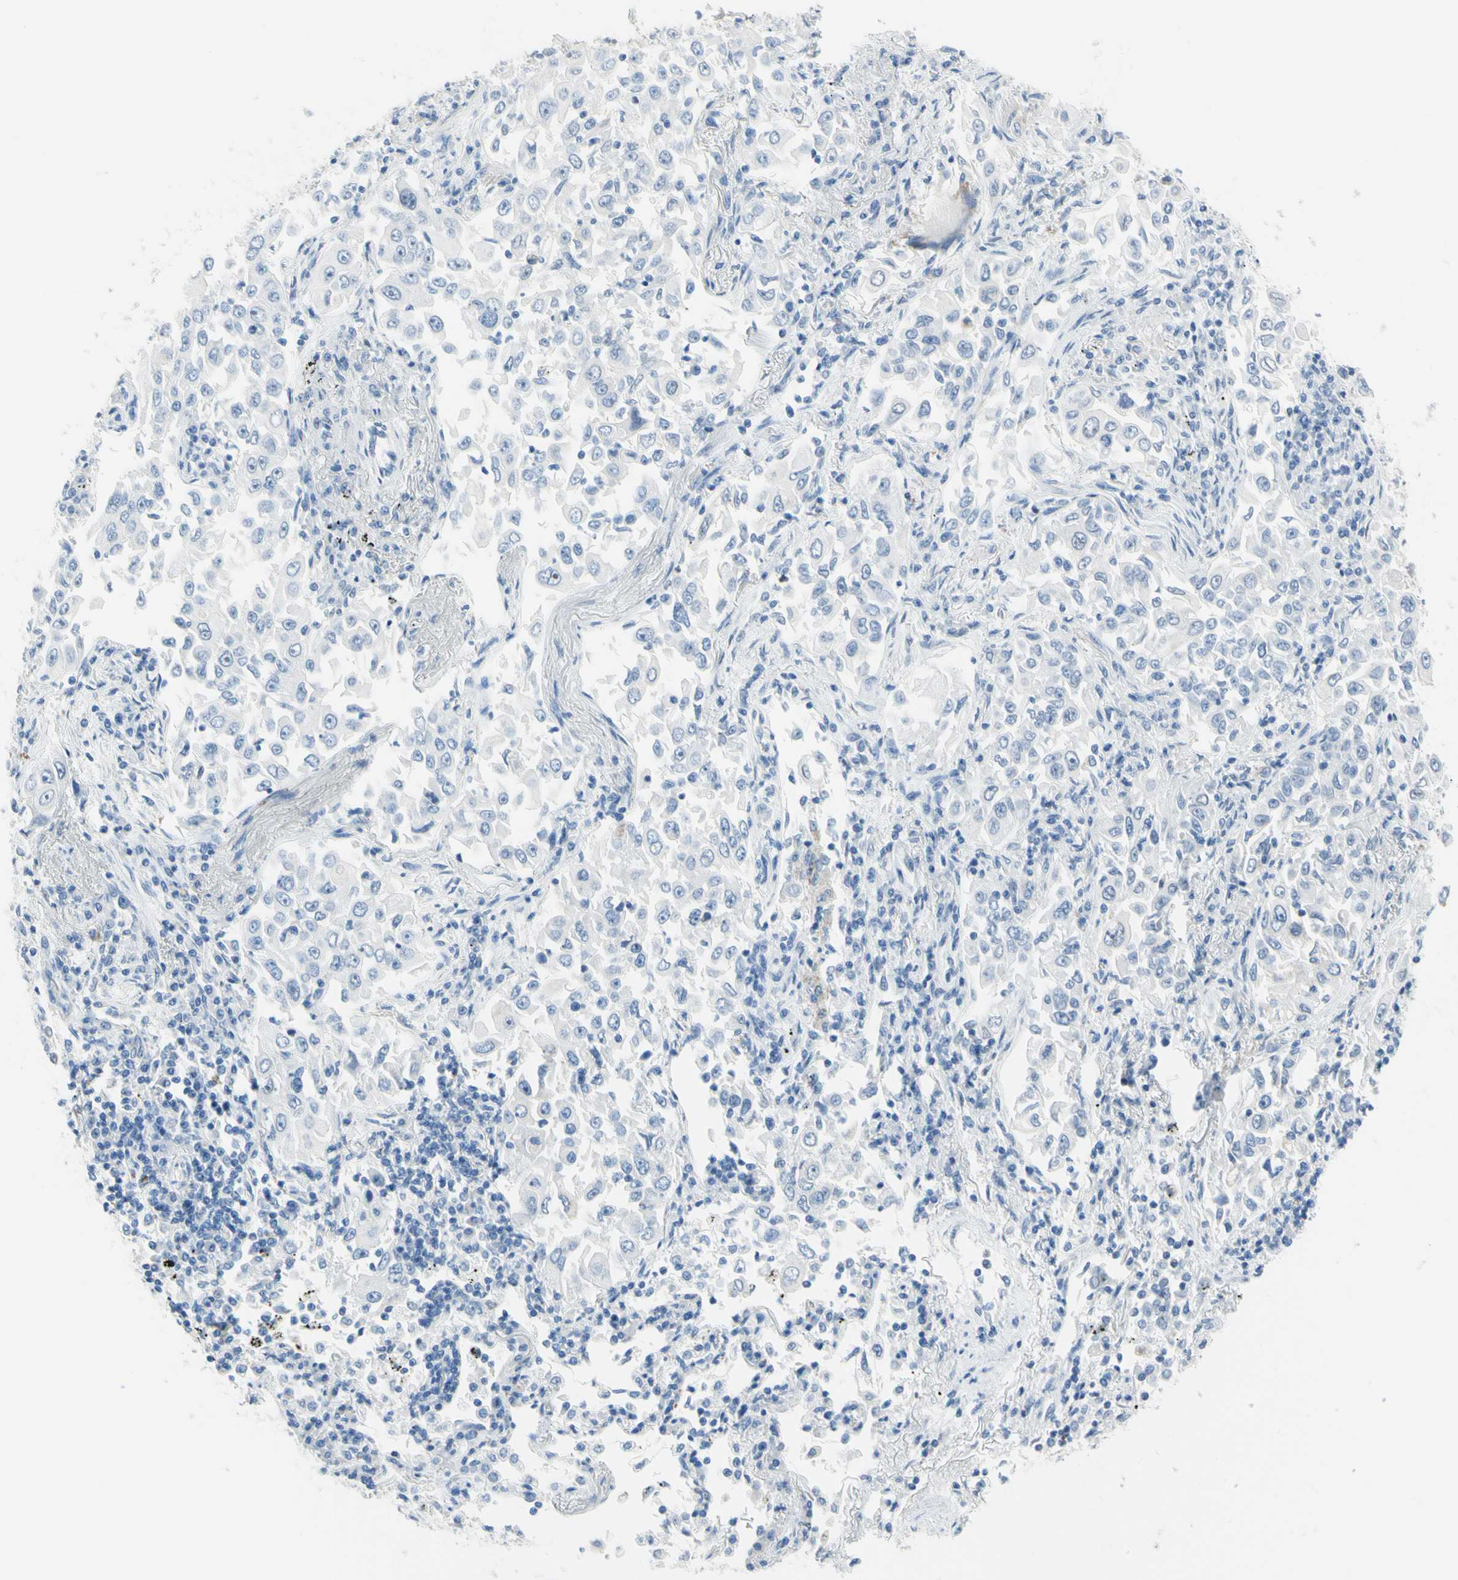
{"staining": {"intensity": "negative", "quantity": "none", "location": "none"}, "tissue": "lung cancer", "cell_type": "Tumor cells", "image_type": "cancer", "snomed": [{"axis": "morphology", "description": "Adenocarcinoma, NOS"}, {"axis": "topography", "description": "Lung"}], "caption": "Human lung adenocarcinoma stained for a protein using immunohistochemistry (IHC) shows no positivity in tumor cells.", "gene": "CYSLTR1", "patient": {"sex": "male", "age": 84}}